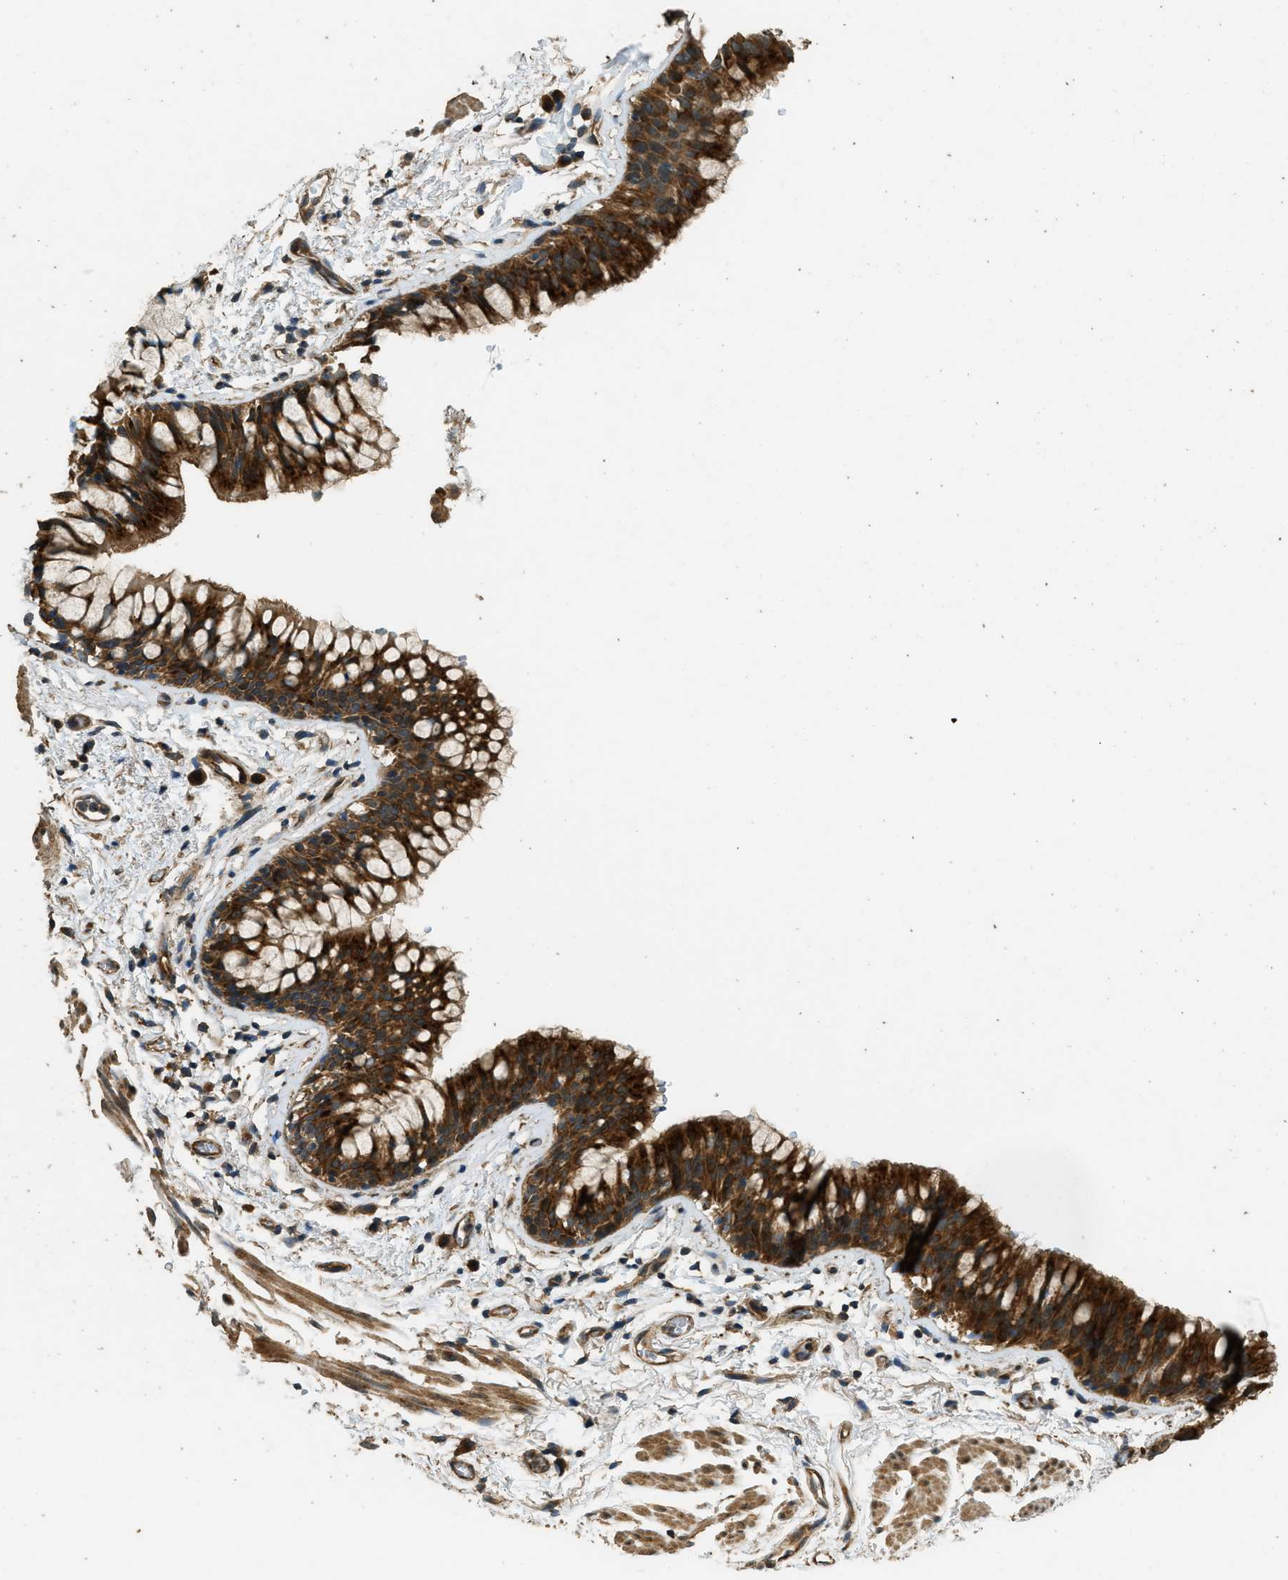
{"staining": {"intensity": "strong", "quantity": ">75%", "location": "cytoplasmic/membranous"}, "tissue": "bronchus", "cell_type": "Respiratory epithelial cells", "image_type": "normal", "snomed": [{"axis": "morphology", "description": "Normal tissue, NOS"}, {"axis": "morphology", "description": "Inflammation, NOS"}, {"axis": "topography", "description": "Cartilage tissue"}, {"axis": "topography", "description": "Bronchus"}], "caption": "Protein analysis of unremarkable bronchus reveals strong cytoplasmic/membranous expression in approximately >75% of respiratory epithelial cells.", "gene": "MARS1", "patient": {"sex": "male", "age": 77}}